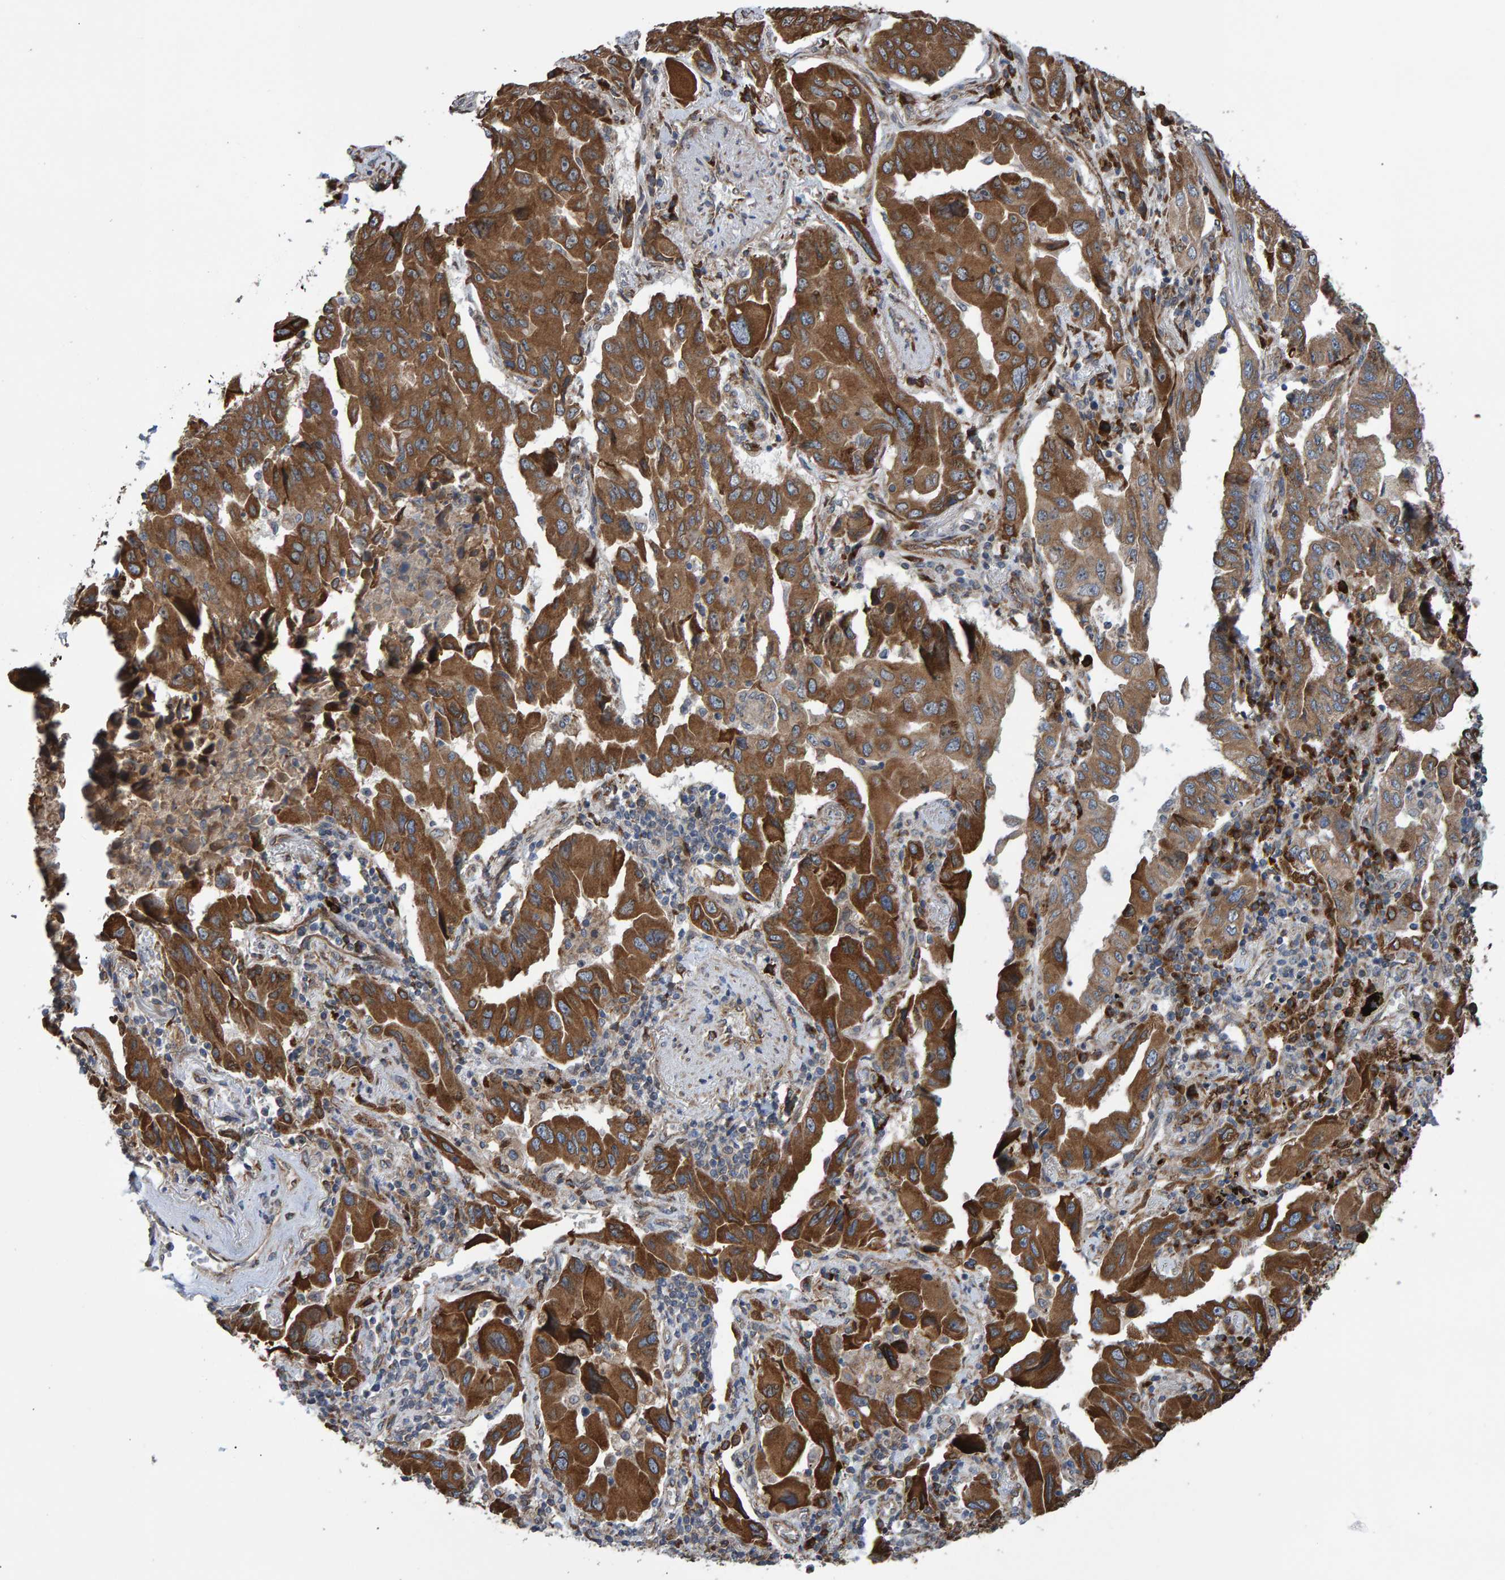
{"staining": {"intensity": "strong", "quantity": ">75%", "location": "cytoplasmic/membranous"}, "tissue": "lung cancer", "cell_type": "Tumor cells", "image_type": "cancer", "snomed": [{"axis": "morphology", "description": "Adenocarcinoma, NOS"}, {"axis": "topography", "description": "Lung"}], "caption": "The histopathology image exhibits a brown stain indicating the presence of a protein in the cytoplasmic/membranous of tumor cells in lung adenocarcinoma. Using DAB (brown) and hematoxylin (blue) stains, captured at high magnification using brightfield microscopy.", "gene": "FAM117A", "patient": {"sex": "female", "age": 65}}